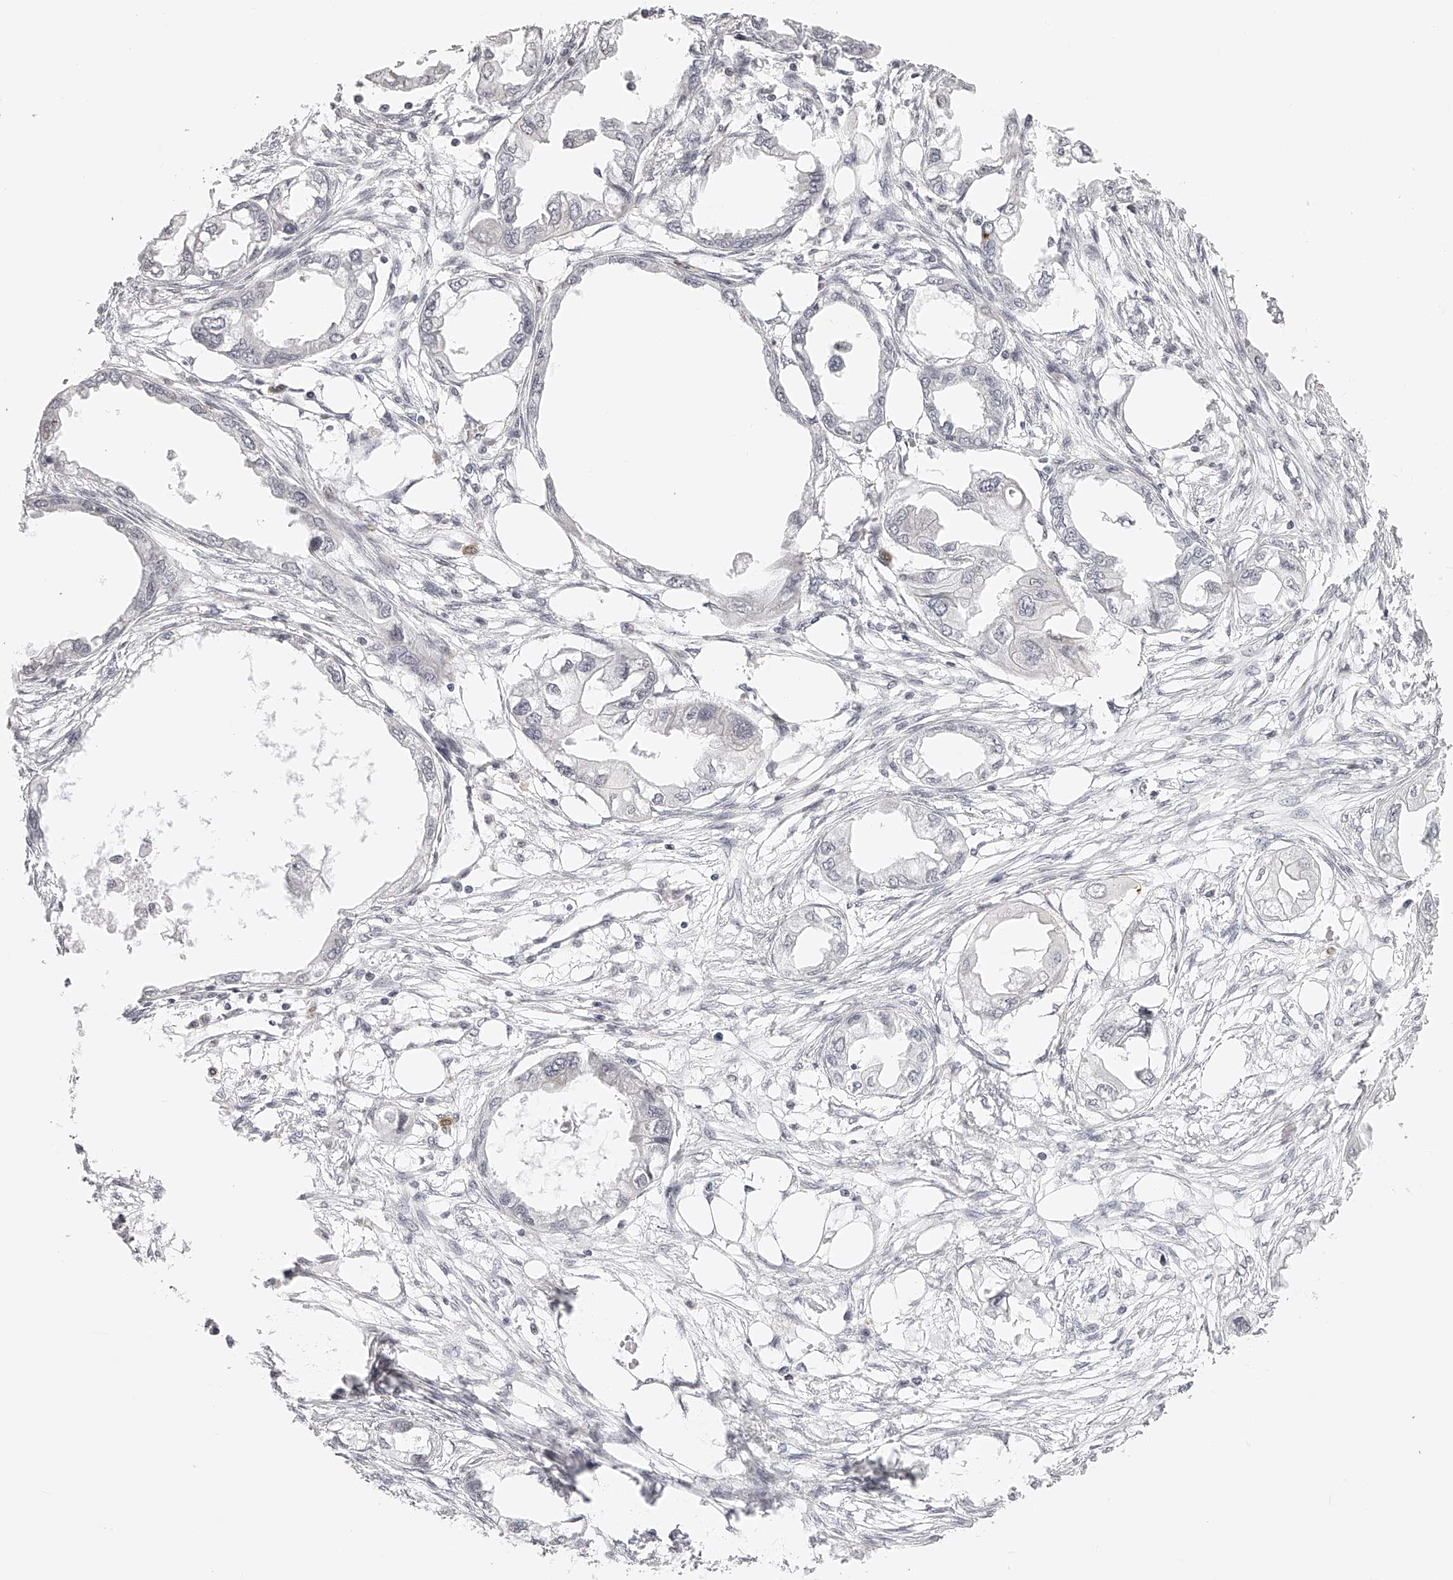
{"staining": {"intensity": "negative", "quantity": "none", "location": "none"}, "tissue": "endometrial cancer", "cell_type": "Tumor cells", "image_type": "cancer", "snomed": [{"axis": "morphology", "description": "Adenocarcinoma, NOS"}, {"axis": "morphology", "description": "Adenocarcinoma, metastatic, NOS"}, {"axis": "topography", "description": "Adipose tissue"}, {"axis": "topography", "description": "Endometrium"}], "caption": "Immunohistochemistry histopathology image of endometrial metastatic adenocarcinoma stained for a protein (brown), which shows no positivity in tumor cells. The staining is performed using DAB brown chromogen with nuclei counter-stained in using hematoxylin.", "gene": "PLEKHG1", "patient": {"sex": "female", "age": 67}}